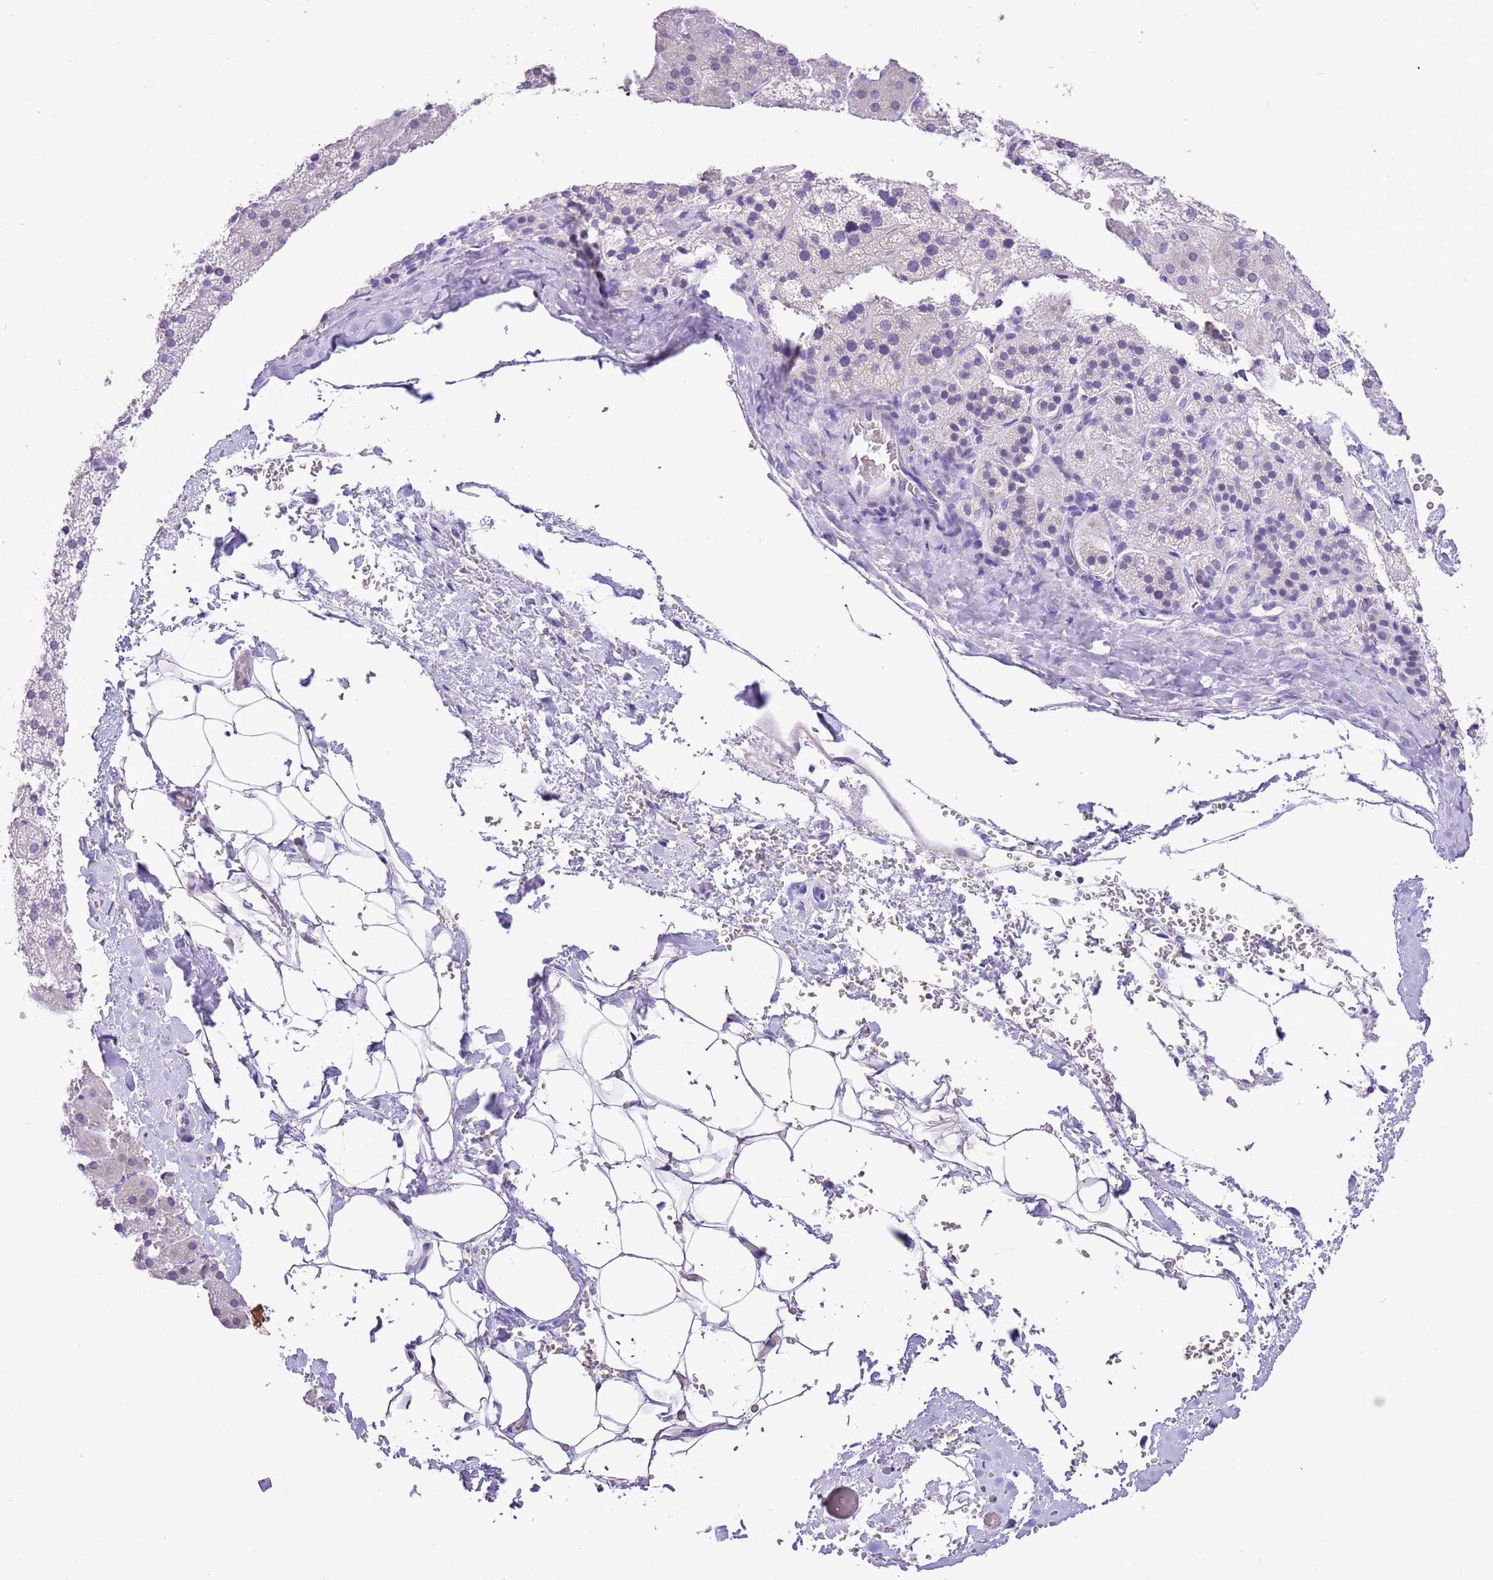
{"staining": {"intensity": "negative", "quantity": "none", "location": "none"}, "tissue": "adrenal gland", "cell_type": "Glandular cells", "image_type": "normal", "snomed": [{"axis": "morphology", "description": "Normal tissue, NOS"}, {"axis": "topography", "description": "Adrenal gland"}], "caption": "The immunohistochemistry (IHC) photomicrograph has no significant expression in glandular cells of adrenal gland. (Stains: DAB immunohistochemistry with hematoxylin counter stain, Microscopy: brightfield microscopy at high magnification).", "gene": "R3HDM4", "patient": {"sex": "female", "age": 44}}